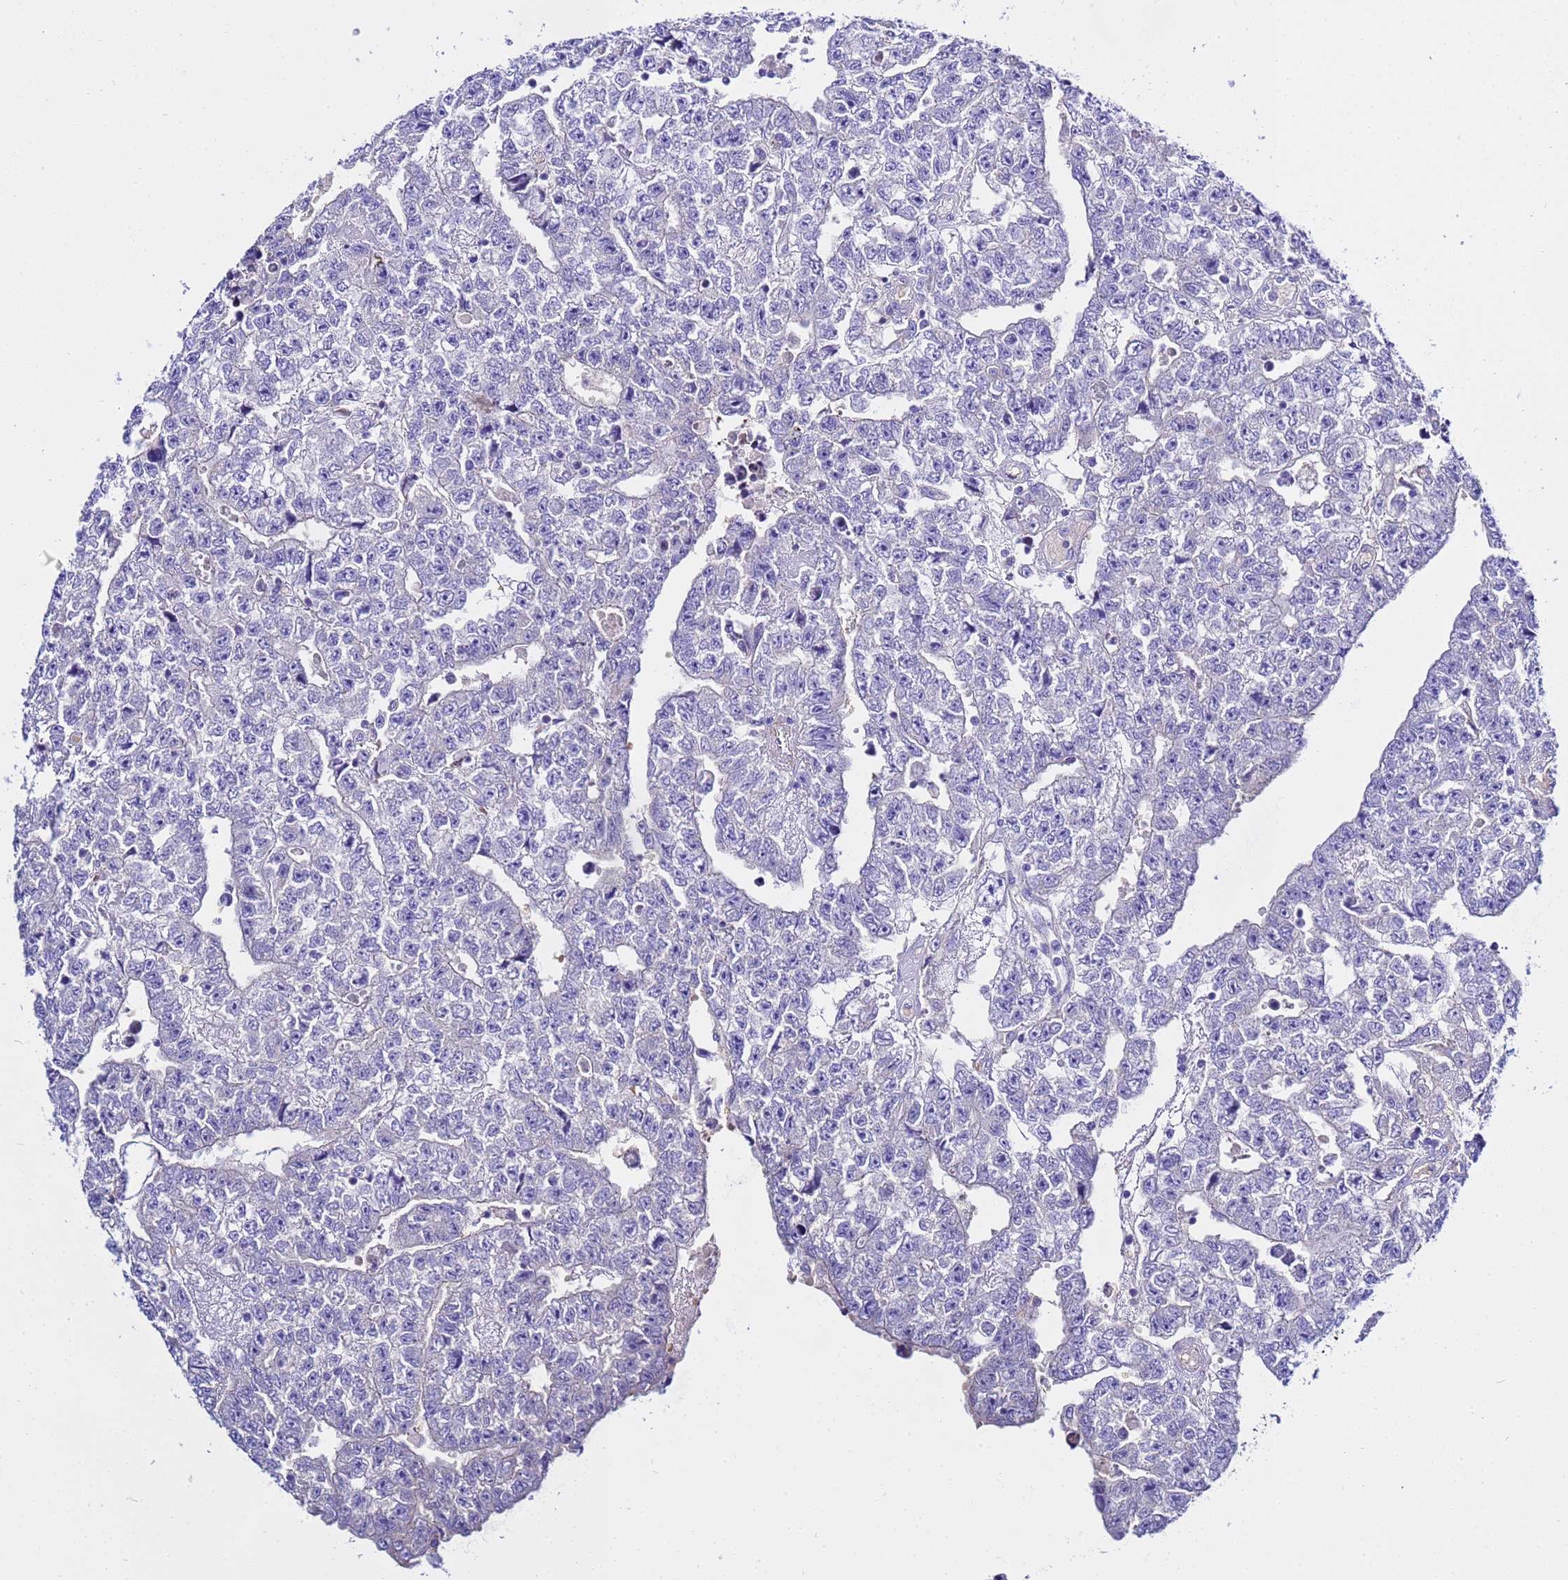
{"staining": {"intensity": "negative", "quantity": "none", "location": "none"}, "tissue": "testis cancer", "cell_type": "Tumor cells", "image_type": "cancer", "snomed": [{"axis": "morphology", "description": "Carcinoma, Embryonal, NOS"}, {"axis": "topography", "description": "Testis"}], "caption": "The IHC micrograph has no significant positivity in tumor cells of embryonal carcinoma (testis) tissue.", "gene": "USP18", "patient": {"sex": "male", "age": 25}}